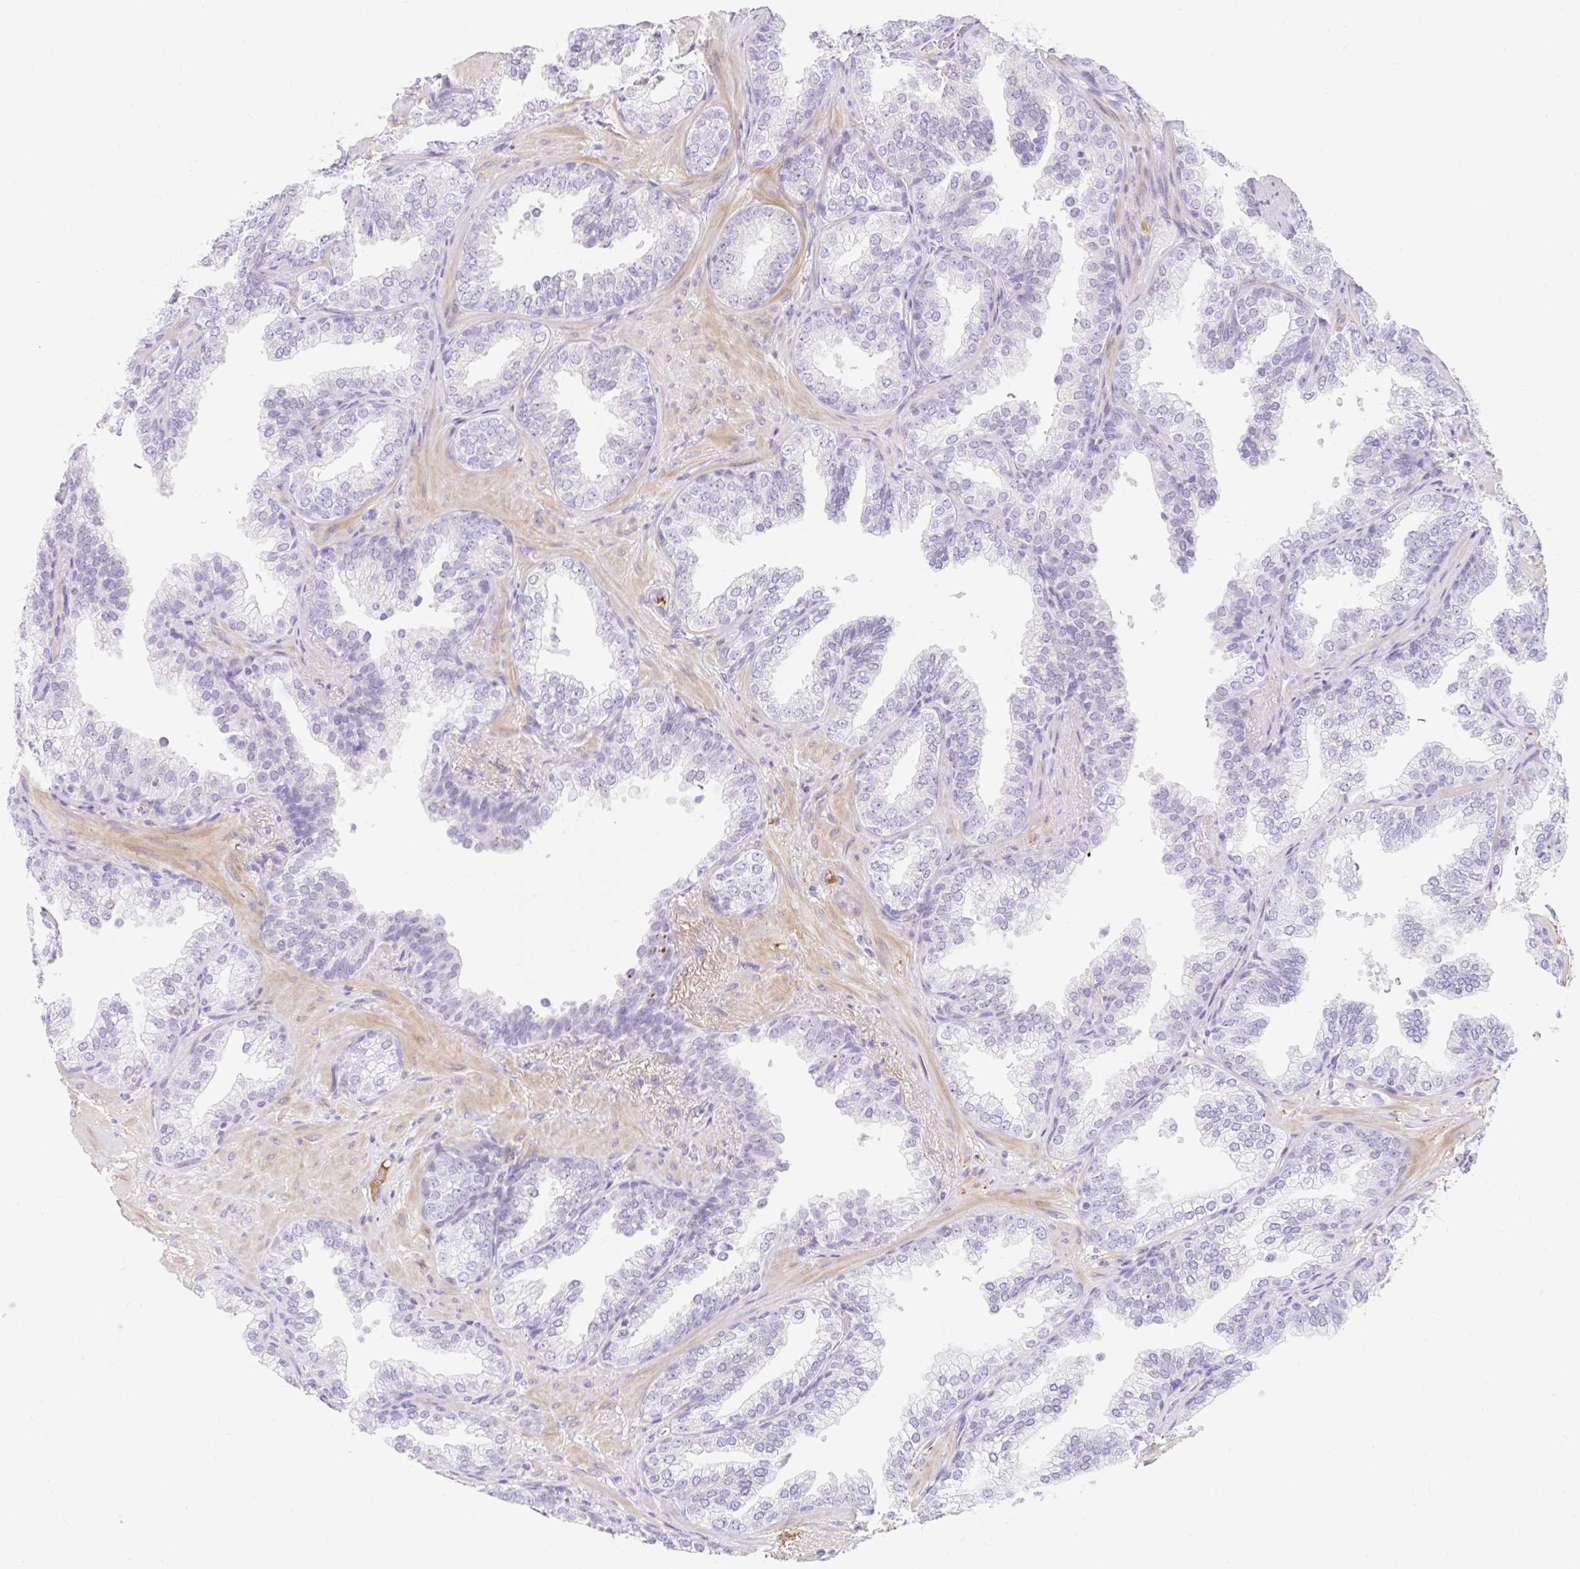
{"staining": {"intensity": "negative", "quantity": "none", "location": "none"}, "tissue": "prostate cancer", "cell_type": "Tumor cells", "image_type": "cancer", "snomed": [{"axis": "morphology", "description": "Adenocarcinoma, High grade"}, {"axis": "topography", "description": "Prostate"}], "caption": "The photomicrograph shows no significant positivity in tumor cells of prostate adenocarcinoma (high-grade).", "gene": "SLC28A1", "patient": {"sex": "male", "age": 58}}